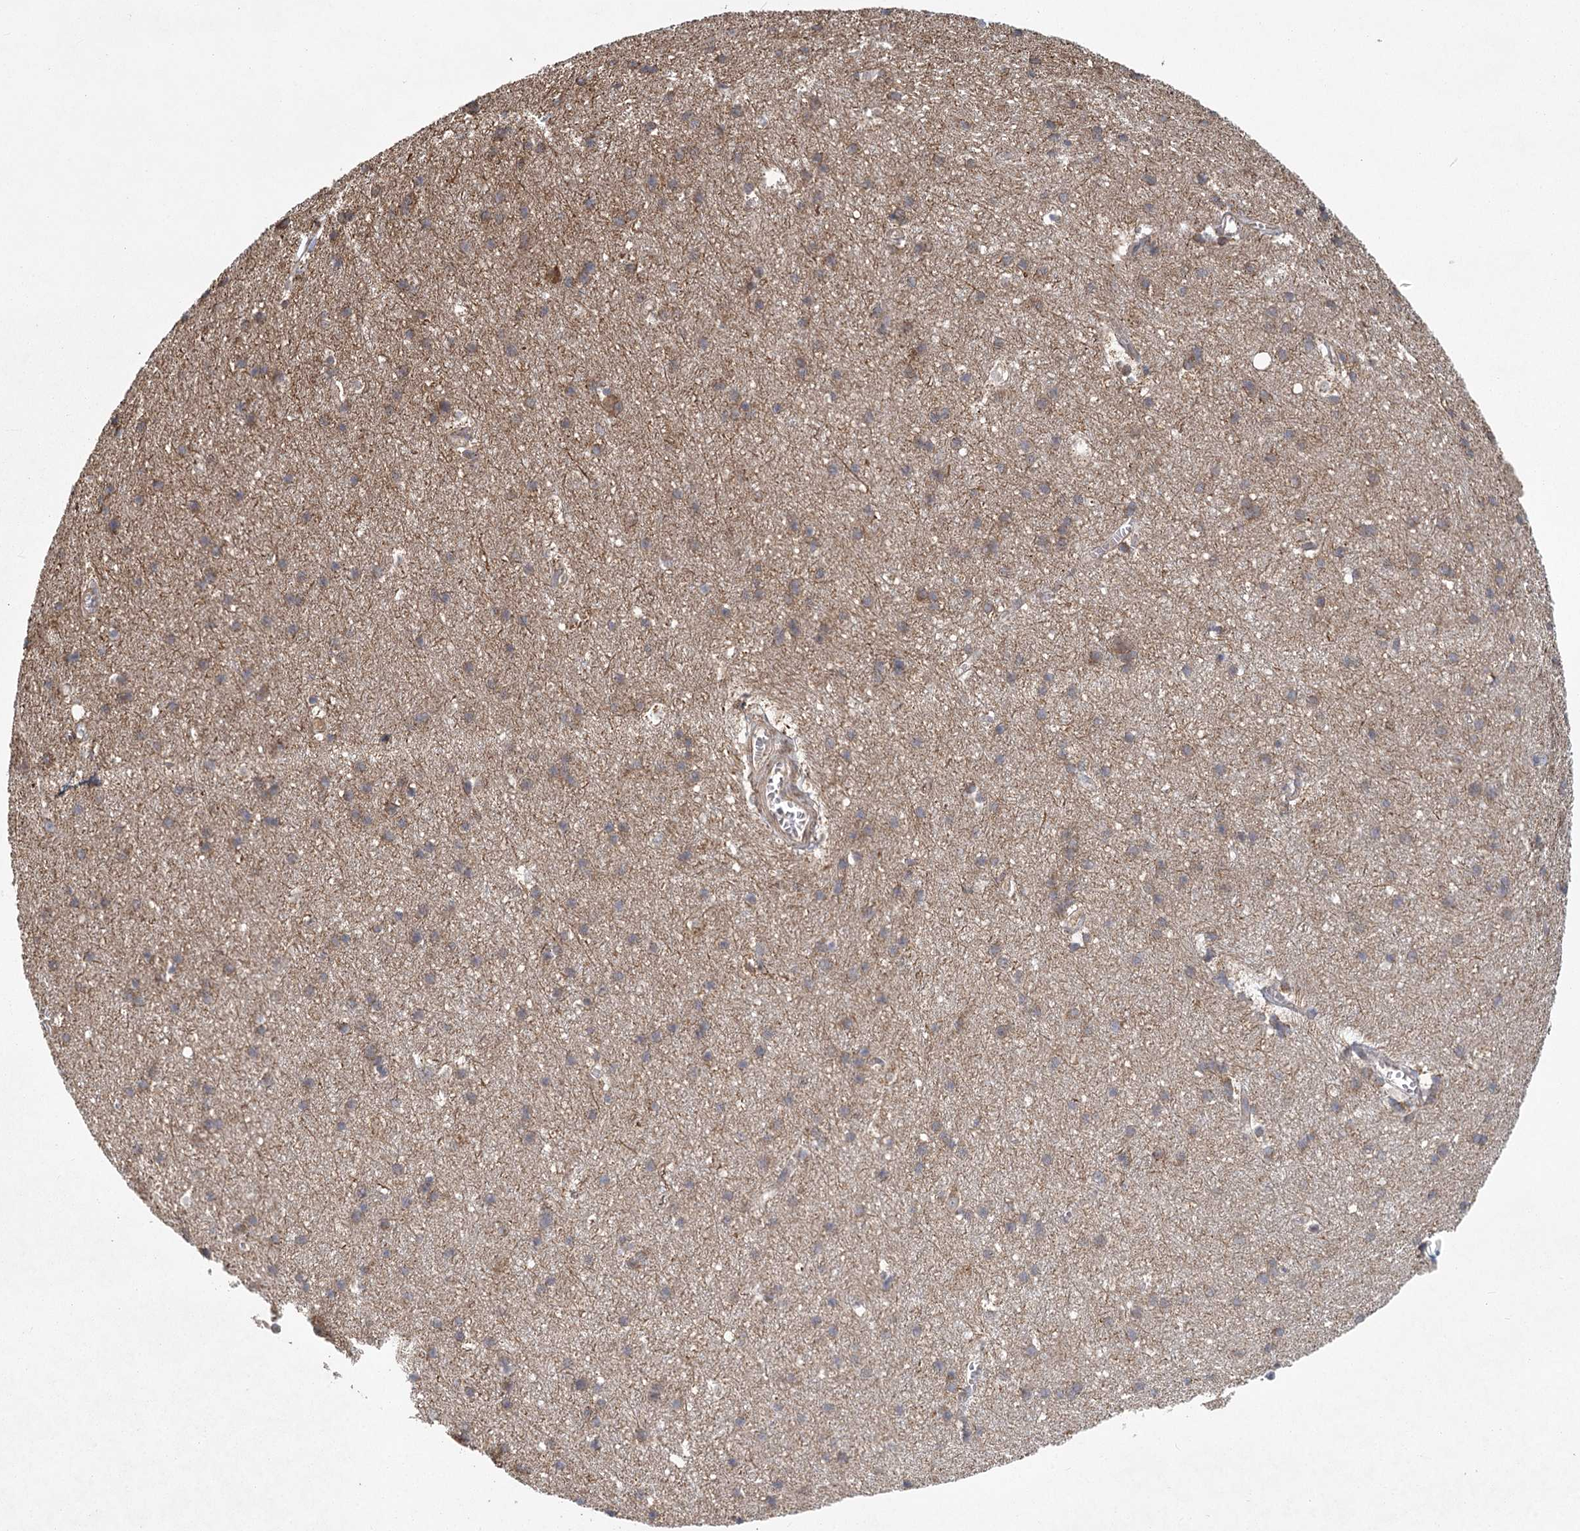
{"staining": {"intensity": "weak", "quantity": "25%-75%", "location": "cytoplasmic/membranous"}, "tissue": "cerebral cortex", "cell_type": "Endothelial cells", "image_type": "normal", "snomed": [{"axis": "morphology", "description": "Normal tissue, NOS"}, {"axis": "topography", "description": "Cerebral cortex"}], "caption": "Human cerebral cortex stained for a protein (brown) shows weak cytoplasmic/membranous positive positivity in about 25%-75% of endothelial cells.", "gene": "PLEKHA7", "patient": {"sex": "male", "age": 54}}